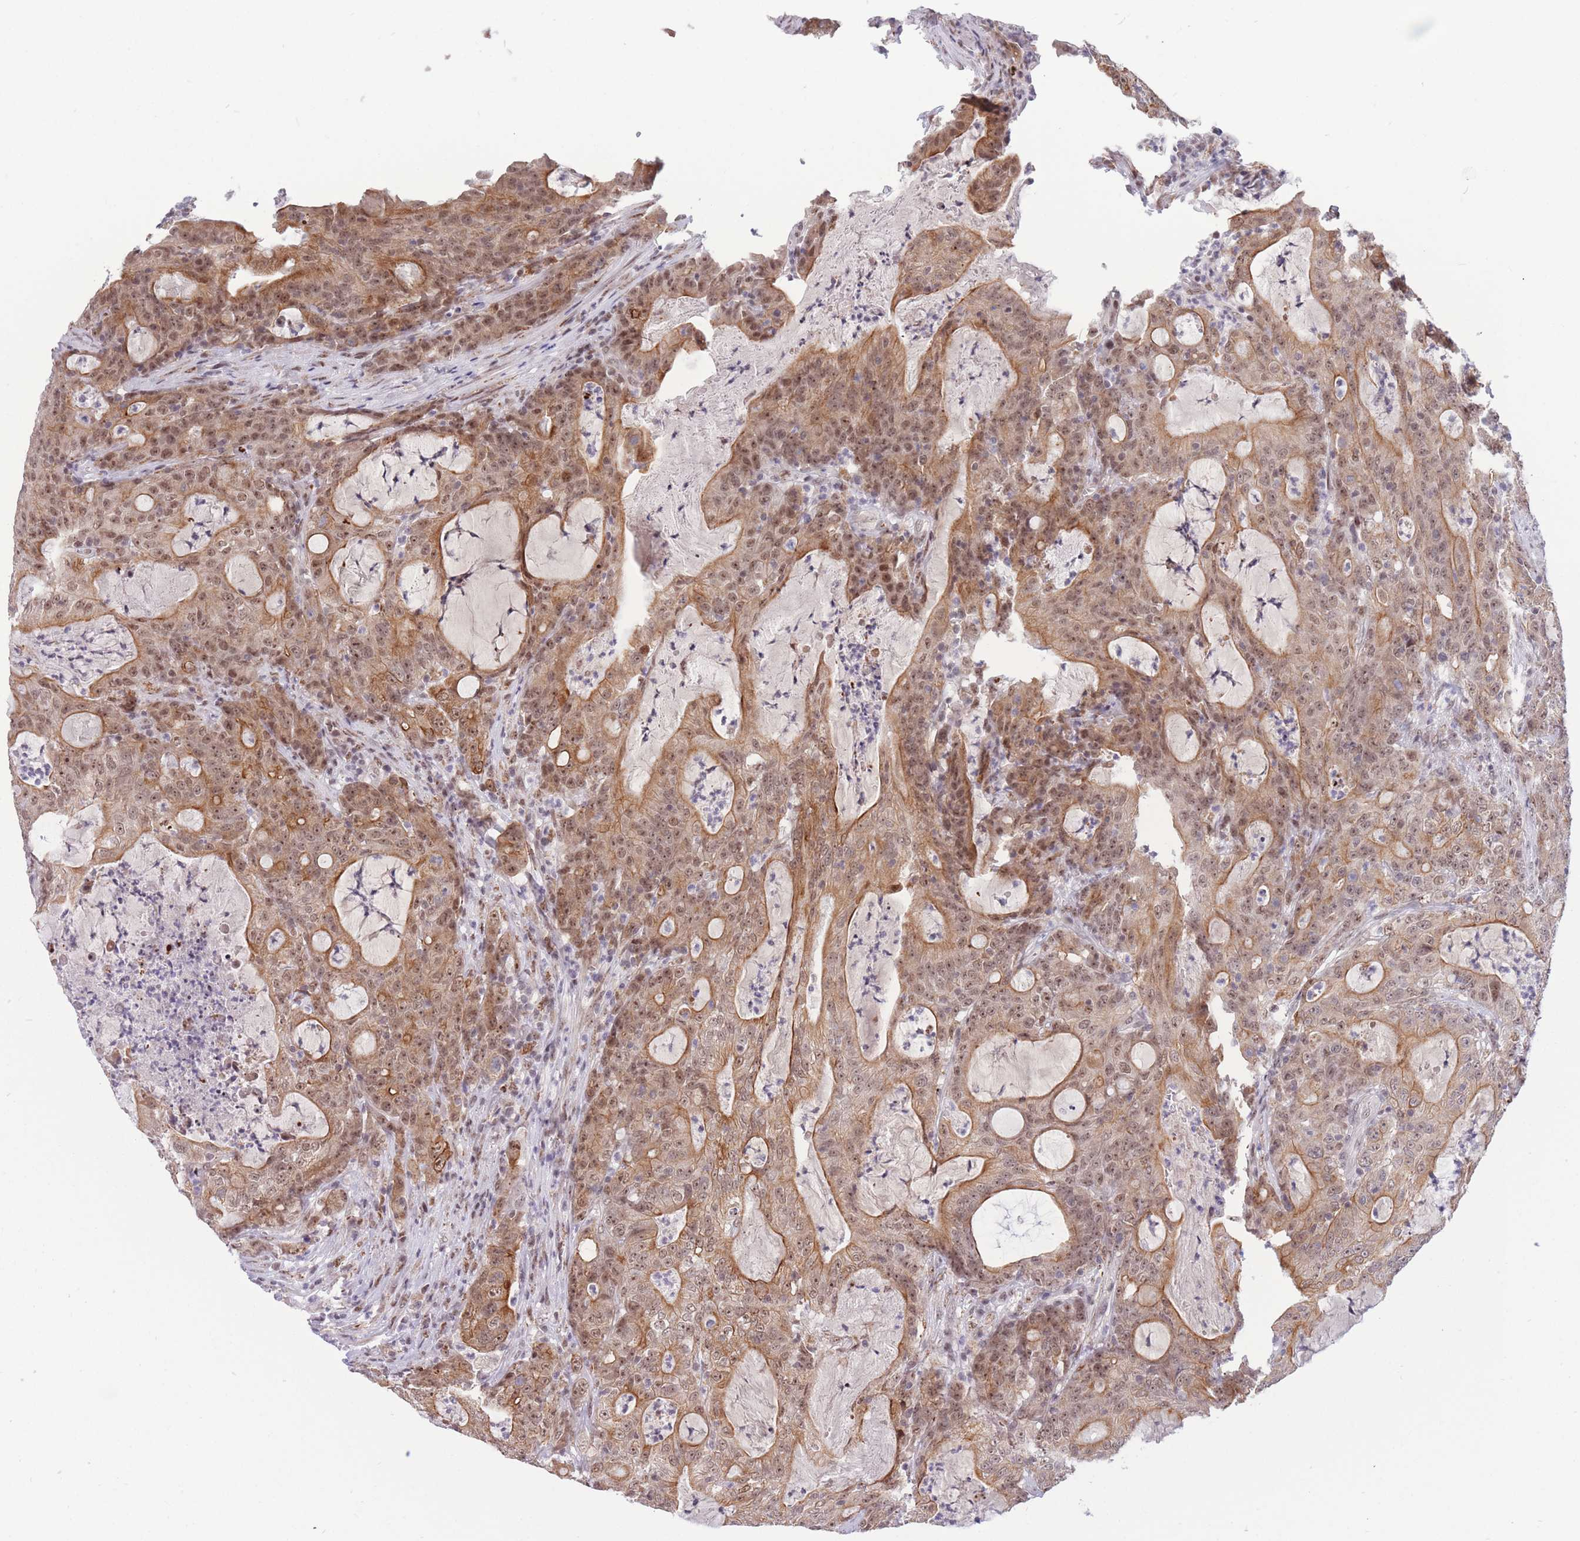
{"staining": {"intensity": "moderate", "quantity": ">75%", "location": "cytoplasmic/membranous,nuclear"}, "tissue": "colorectal cancer", "cell_type": "Tumor cells", "image_type": "cancer", "snomed": [{"axis": "morphology", "description": "Adenocarcinoma, NOS"}, {"axis": "topography", "description": "Colon"}], "caption": "Immunohistochemistry (IHC) of human adenocarcinoma (colorectal) demonstrates medium levels of moderate cytoplasmic/membranous and nuclear positivity in approximately >75% of tumor cells.", "gene": "TARBP2", "patient": {"sex": "male", "age": 83}}